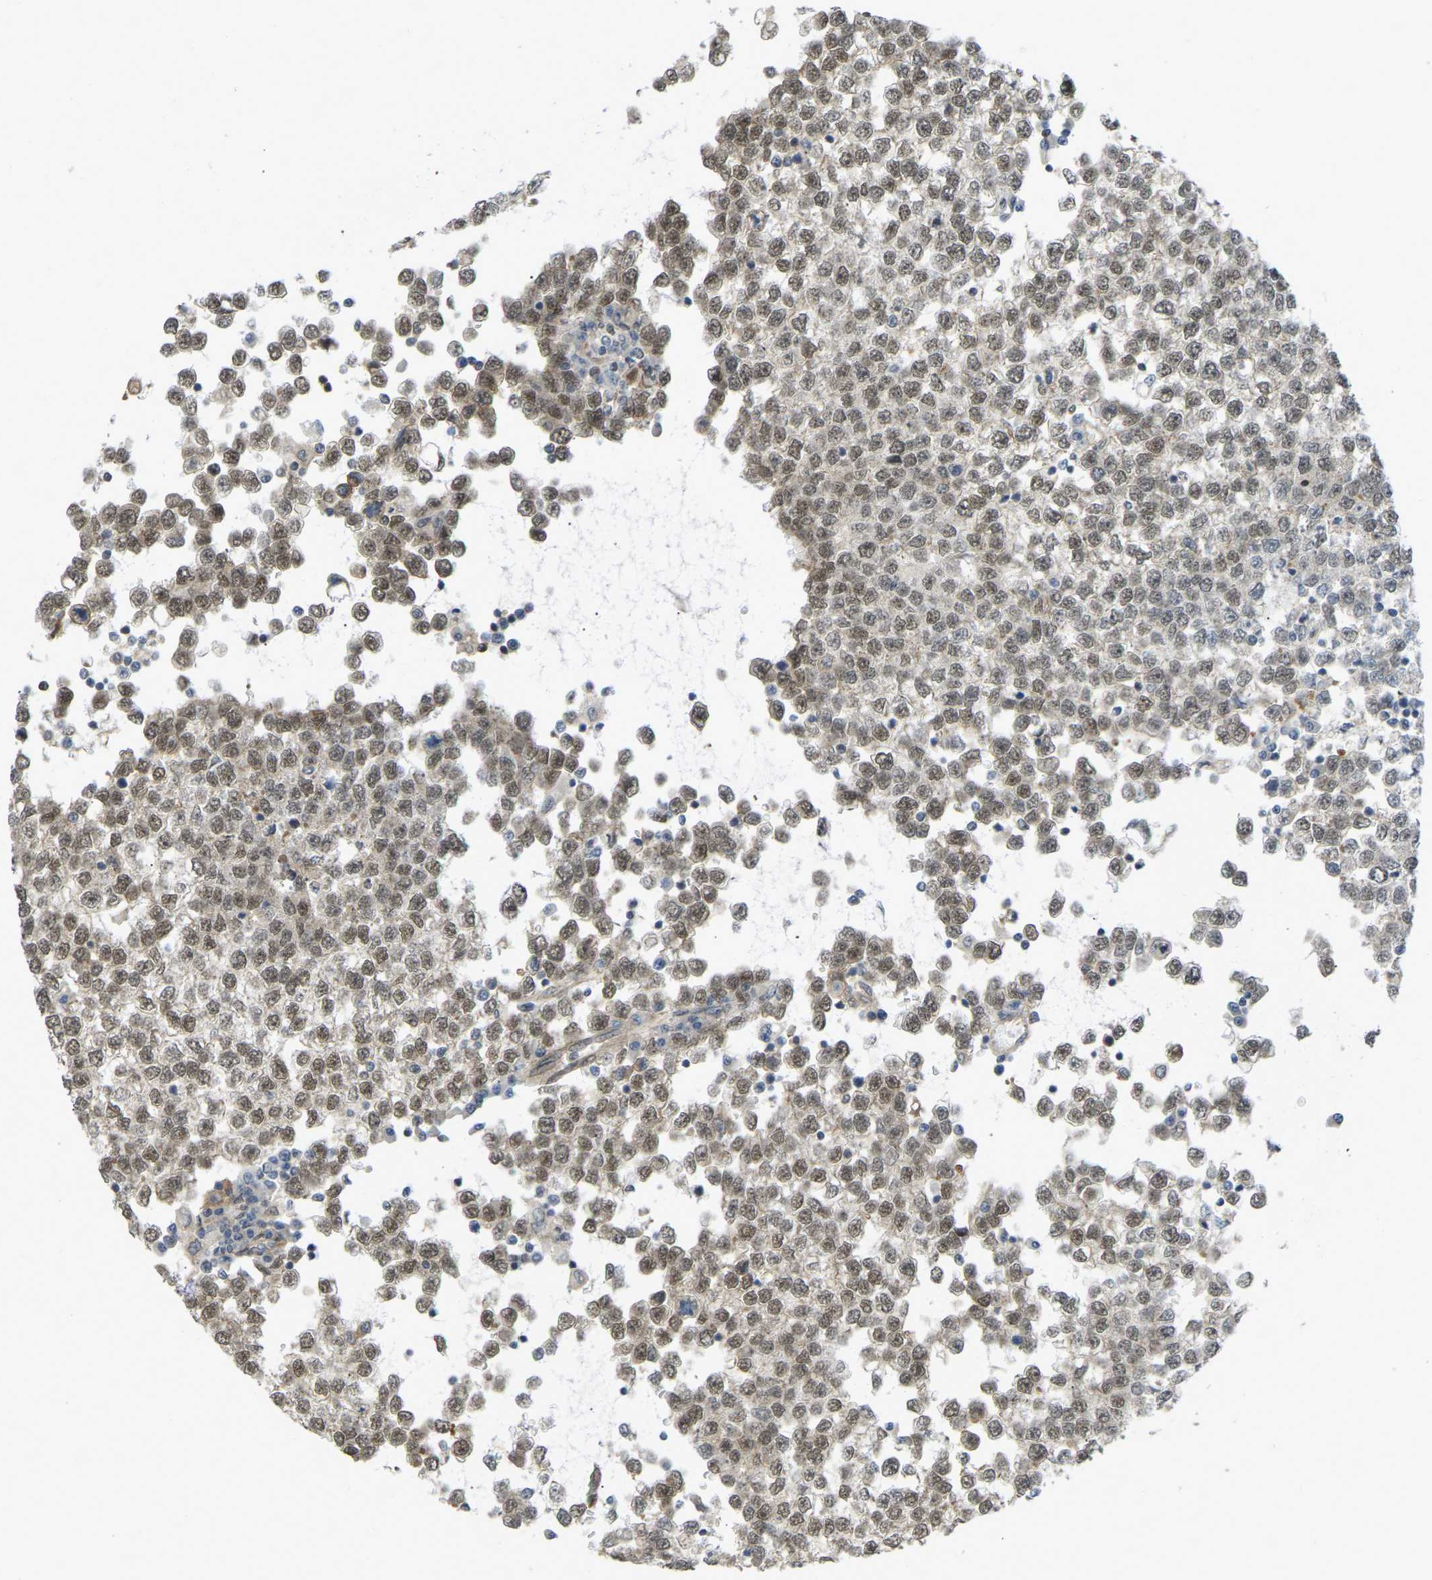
{"staining": {"intensity": "moderate", "quantity": ">75%", "location": "nuclear"}, "tissue": "testis cancer", "cell_type": "Tumor cells", "image_type": "cancer", "snomed": [{"axis": "morphology", "description": "Seminoma, NOS"}, {"axis": "topography", "description": "Testis"}], "caption": "The image exhibits immunohistochemical staining of testis cancer (seminoma). There is moderate nuclear expression is seen in about >75% of tumor cells. The protein of interest is stained brown, and the nuclei are stained in blue (DAB IHC with brightfield microscopy, high magnification).", "gene": "SERPINB5", "patient": {"sex": "male", "age": 65}}